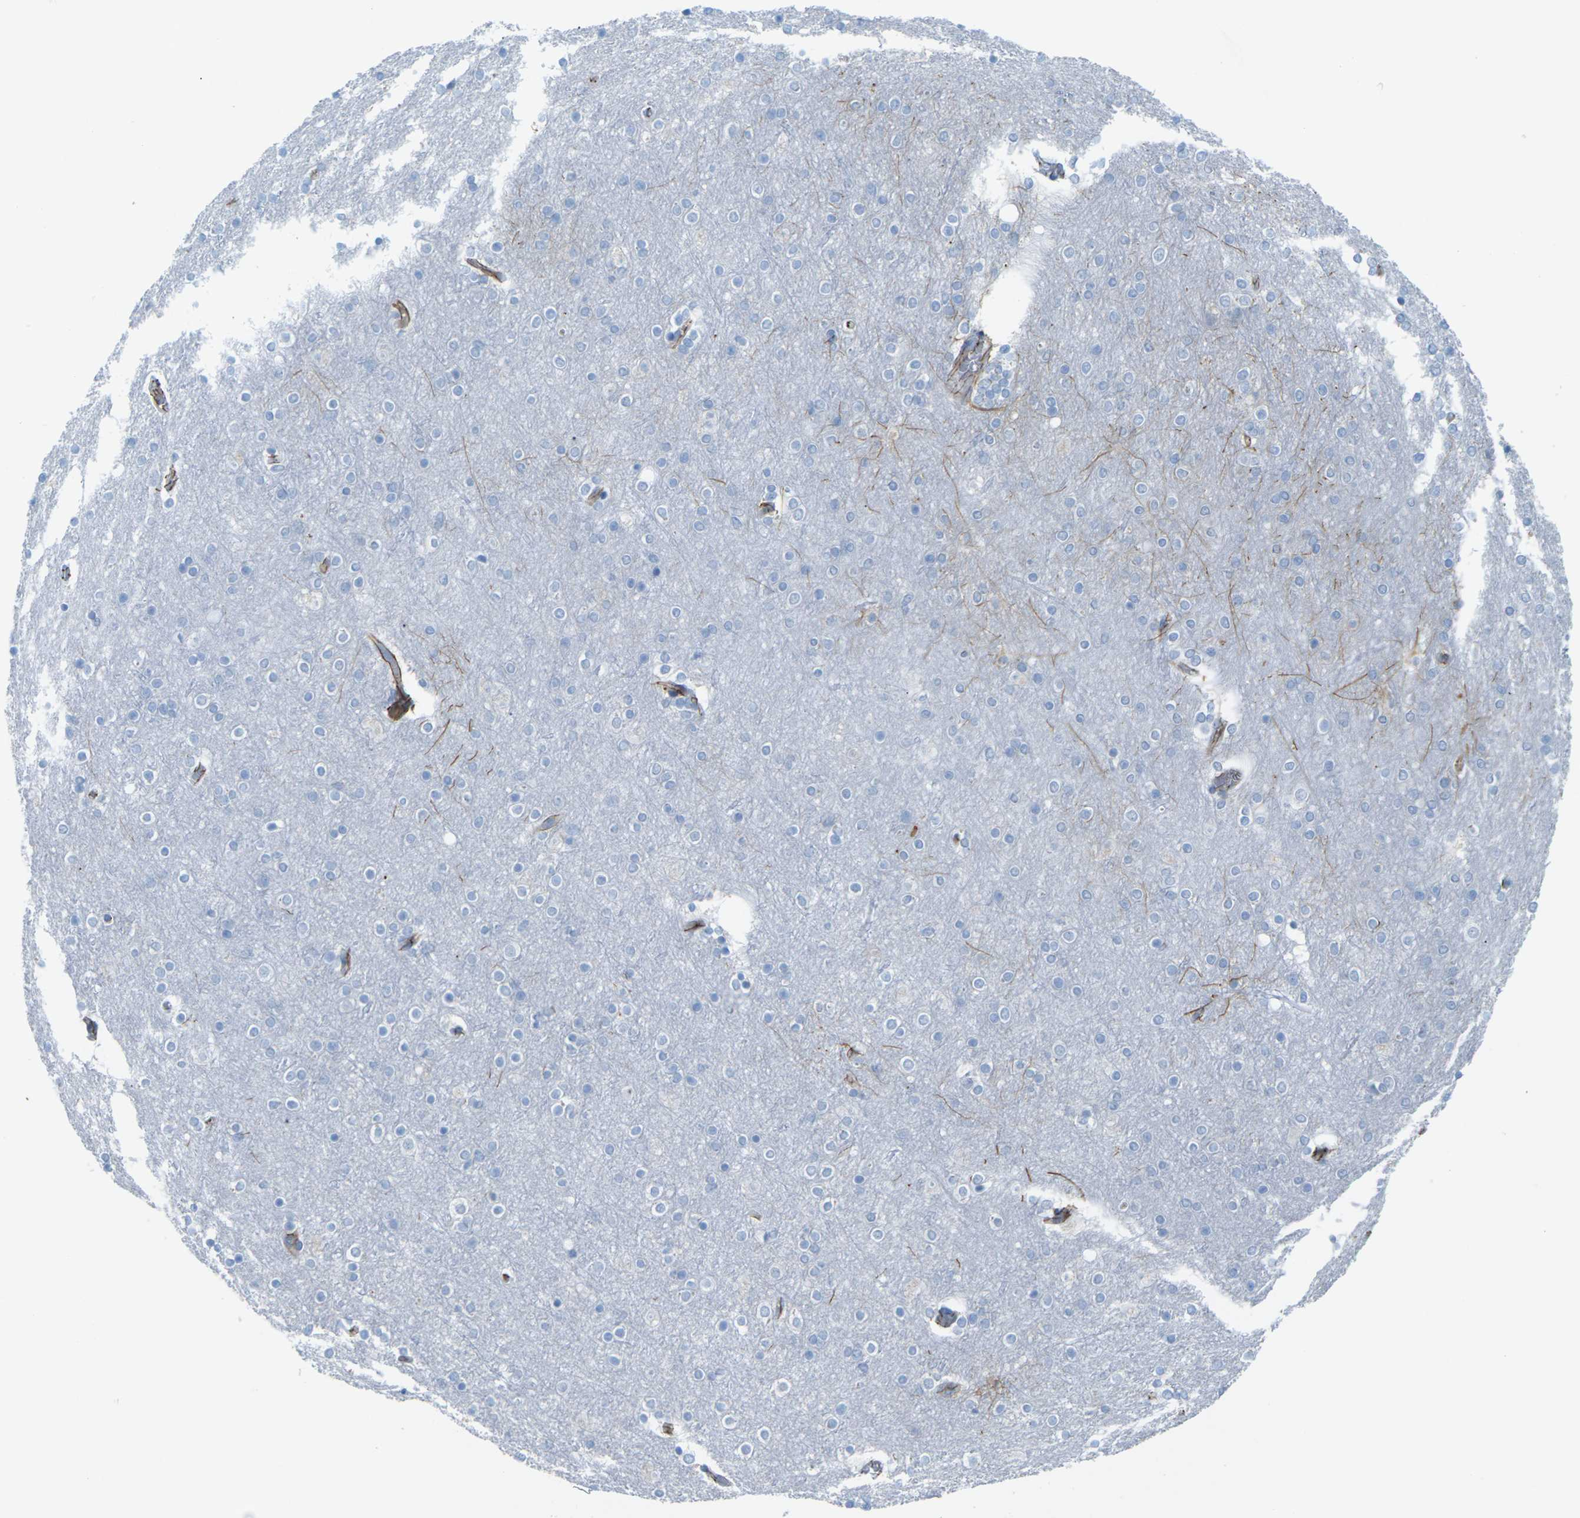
{"staining": {"intensity": "strong", "quantity": ">75%", "location": "cytoplasmic/membranous"}, "tissue": "cerebral cortex", "cell_type": "Endothelial cells", "image_type": "normal", "snomed": [{"axis": "morphology", "description": "Normal tissue, NOS"}, {"axis": "topography", "description": "Cerebral cortex"}], "caption": "Protein staining demonstrates strong cytoplasmic/membranous positivity in approximately >75% of endothelial cells in benign cerebral cortex.", "gene": "CLDN3", "patient": {"sex": "female", "age": 54}}